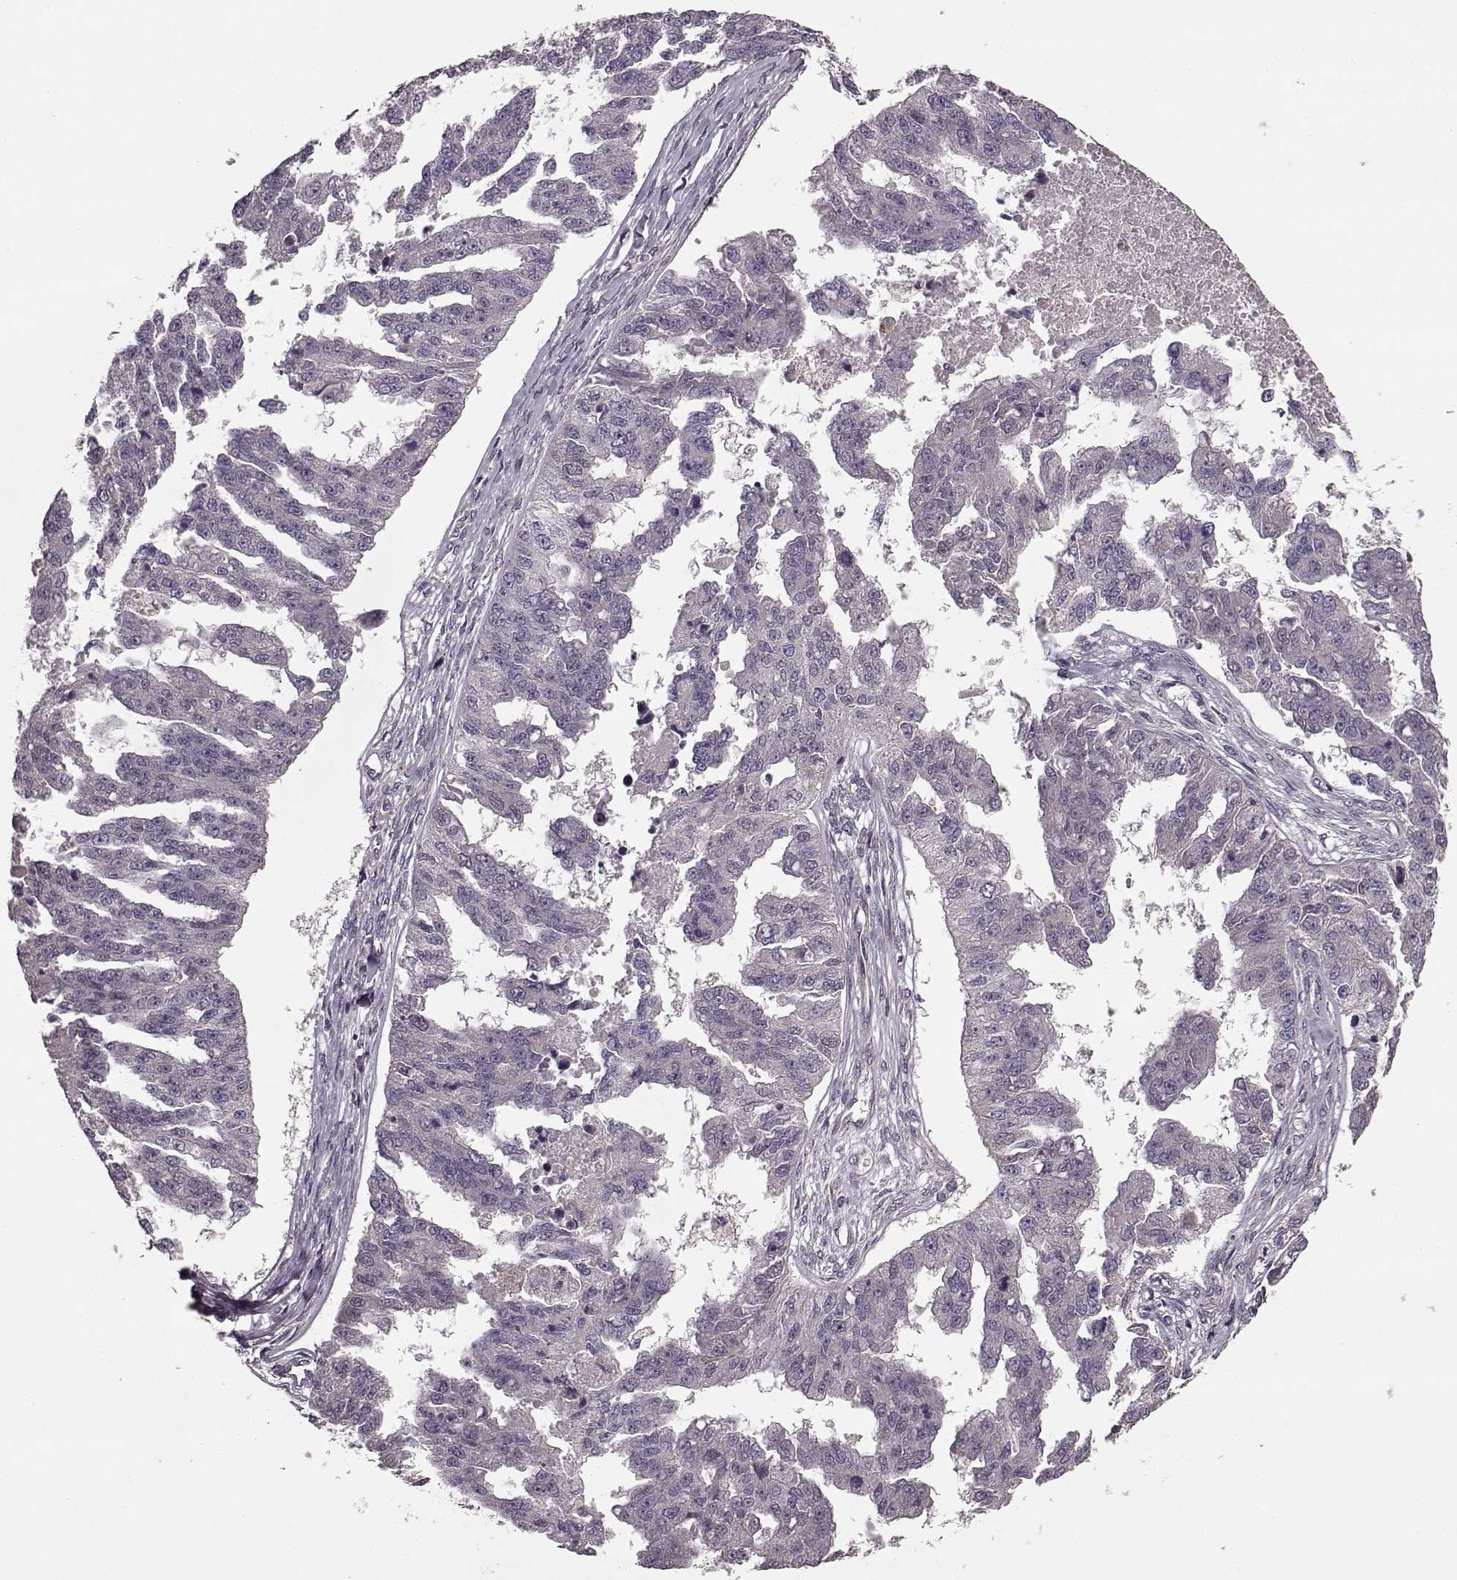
{"staining": {"intensity": "negative", "quantity": "none", "location": "none"}, "tissue": "ovarian cancer", "cell_type": "Tumor cells", "image_type": "cancer", "snomed": [{"axis": "morphology", "description": "Cystadenocarcinoma, serous, NOS"}, {"axis": "topography", "description": "Ovary"}], "caption": "Tumor cells show no significant protein expression in ovarian serous cystadenocarcinoma.", "gene": "NTF3", "patient": {"sex": "female", "age": 58}}